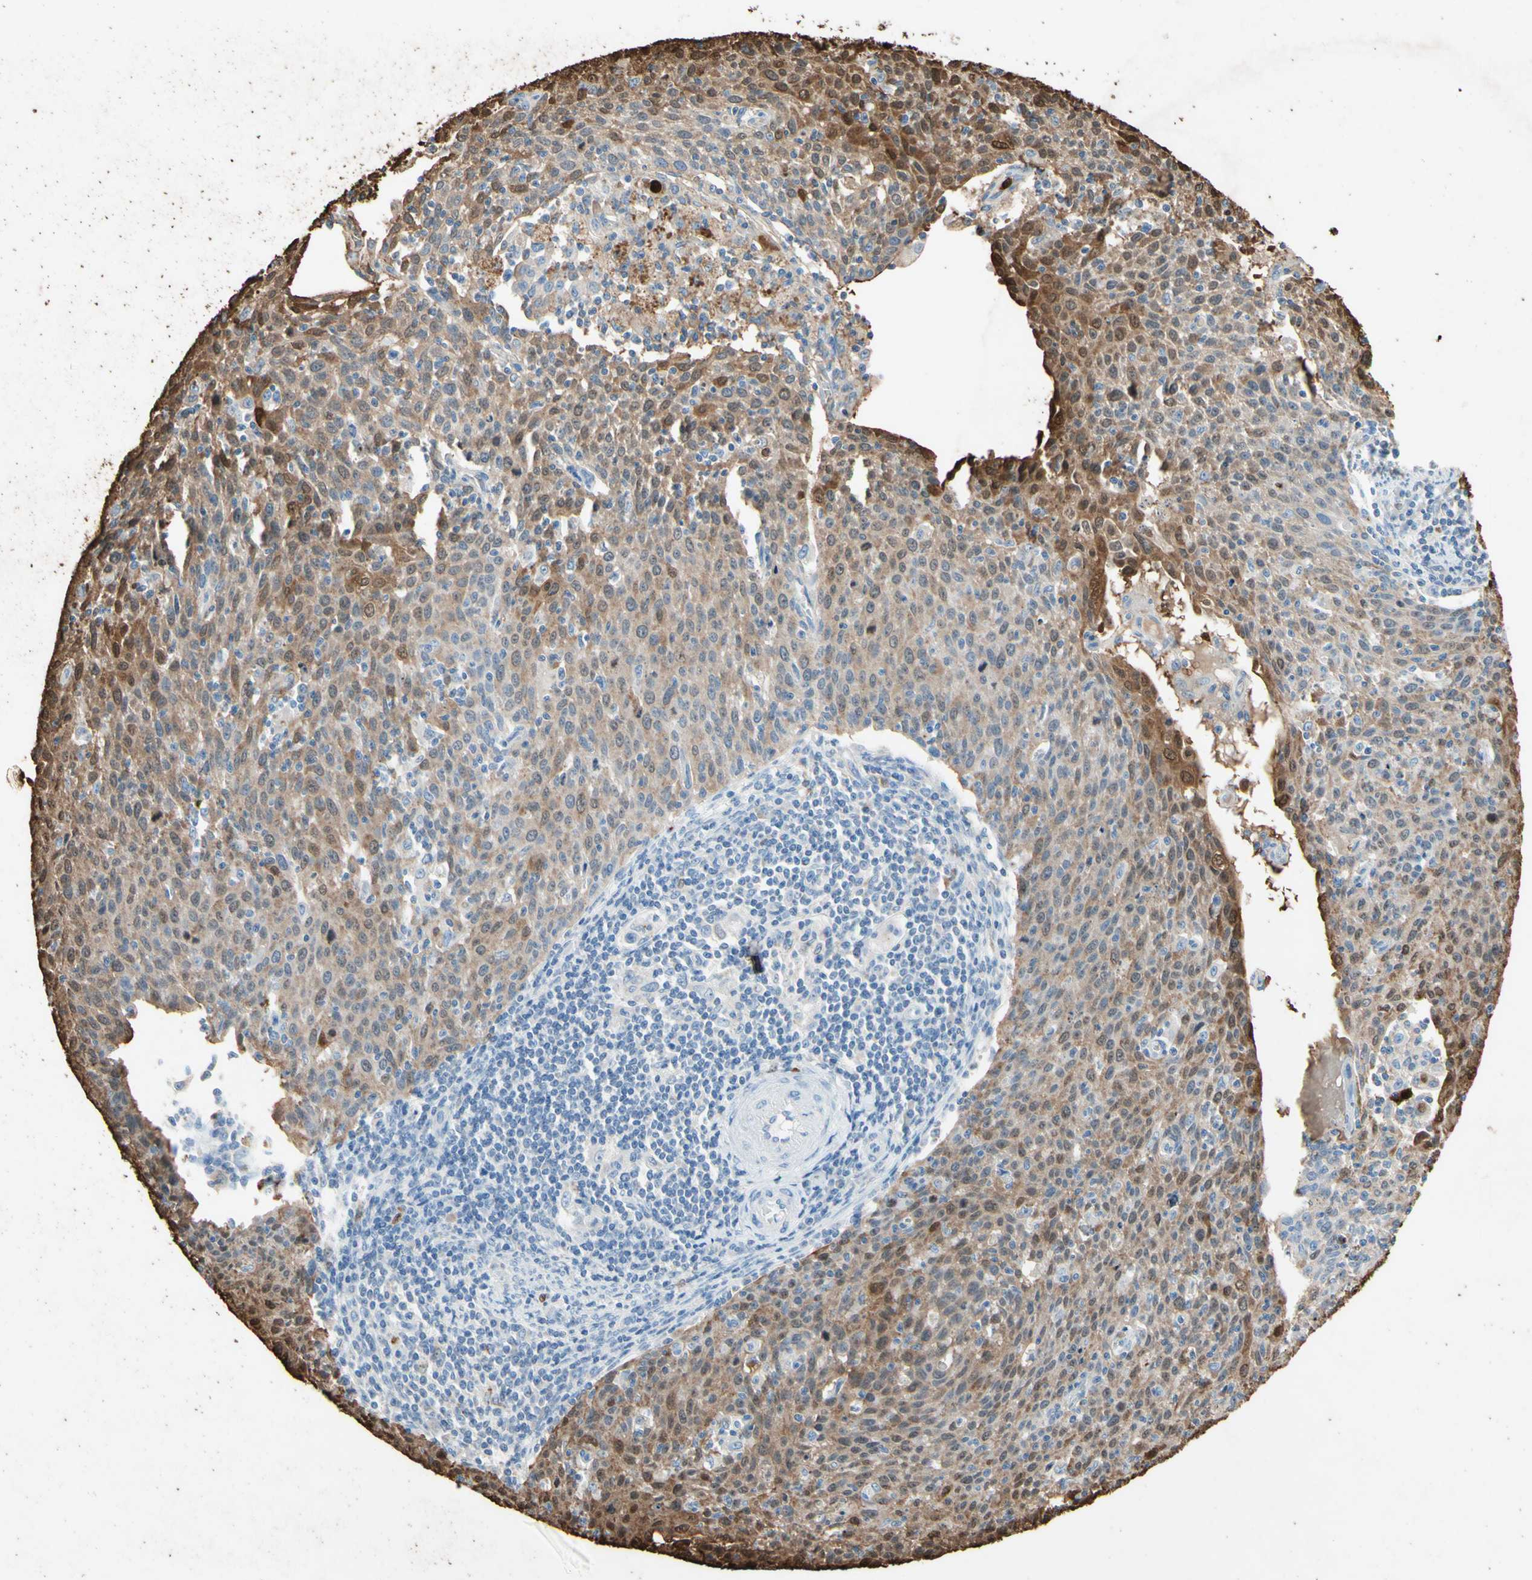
{"staining": {"intensity": "moderate", "quantity": ">75%", "location": "cytoplasmic/membranous,nuclear"}, "tissue": "cervical cancer", "cell_type": "Tumor cells", "image_type": "cancer", "snomed": [{"axis": "morphology", "description": "Squamous cell carcinoma, NOS"}, {"axis": "topography", "description": "Cervix"}], "caption": "Brown immunohistochemical staining in cervical cancer (squamous cell carcinoma) displays moderate cytoplasmic/membranous and nuclear positivity in approximately >75% of tumor cells. (Brightfield microscopy of DAB IHC at high magnification).", "gene": "NFKBIZ", "patient": {"sex": "female", "age": 38}}